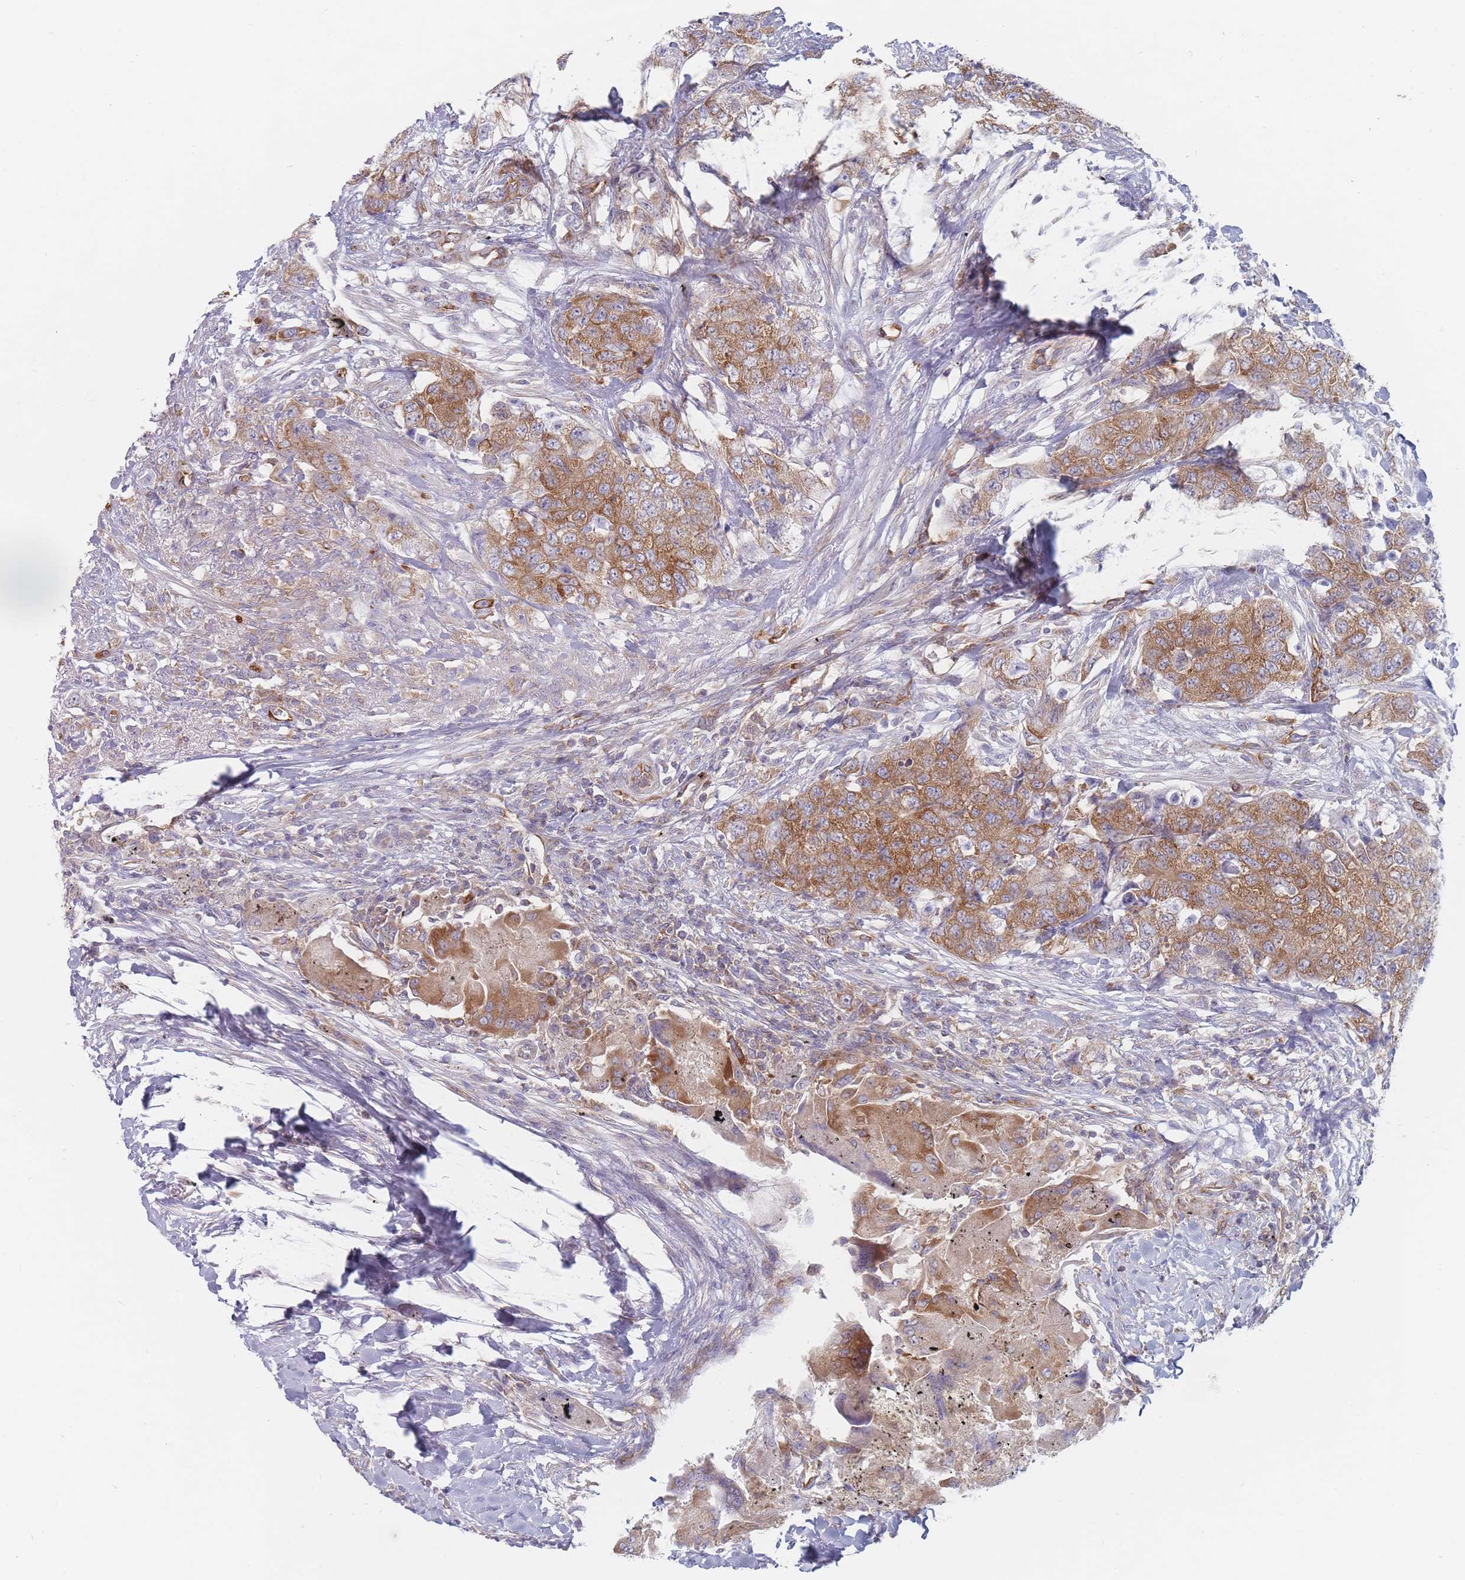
{"staining": {"intensity": "moderate", "quantity": ">75%", "location": "cytoplasmic/membranous"}, "tissue": "urothelial cancer", "cell_type": "Tumor cells", "image_type": "cancer", "snomed": [{"axis": "morphology", "description": "Urothelial carcinoma, High grade"}, {"axis": "topography", "description": "Urinary bladder"}], "caption": "Protein analysis of high-grade urothelial carcinoma tissue shows moderate cytoplasmic/membranous positivity in approximately >75% of tumor cells.", "gene": "MAP1S", "patient": {"sex": "female", "age": 78}}